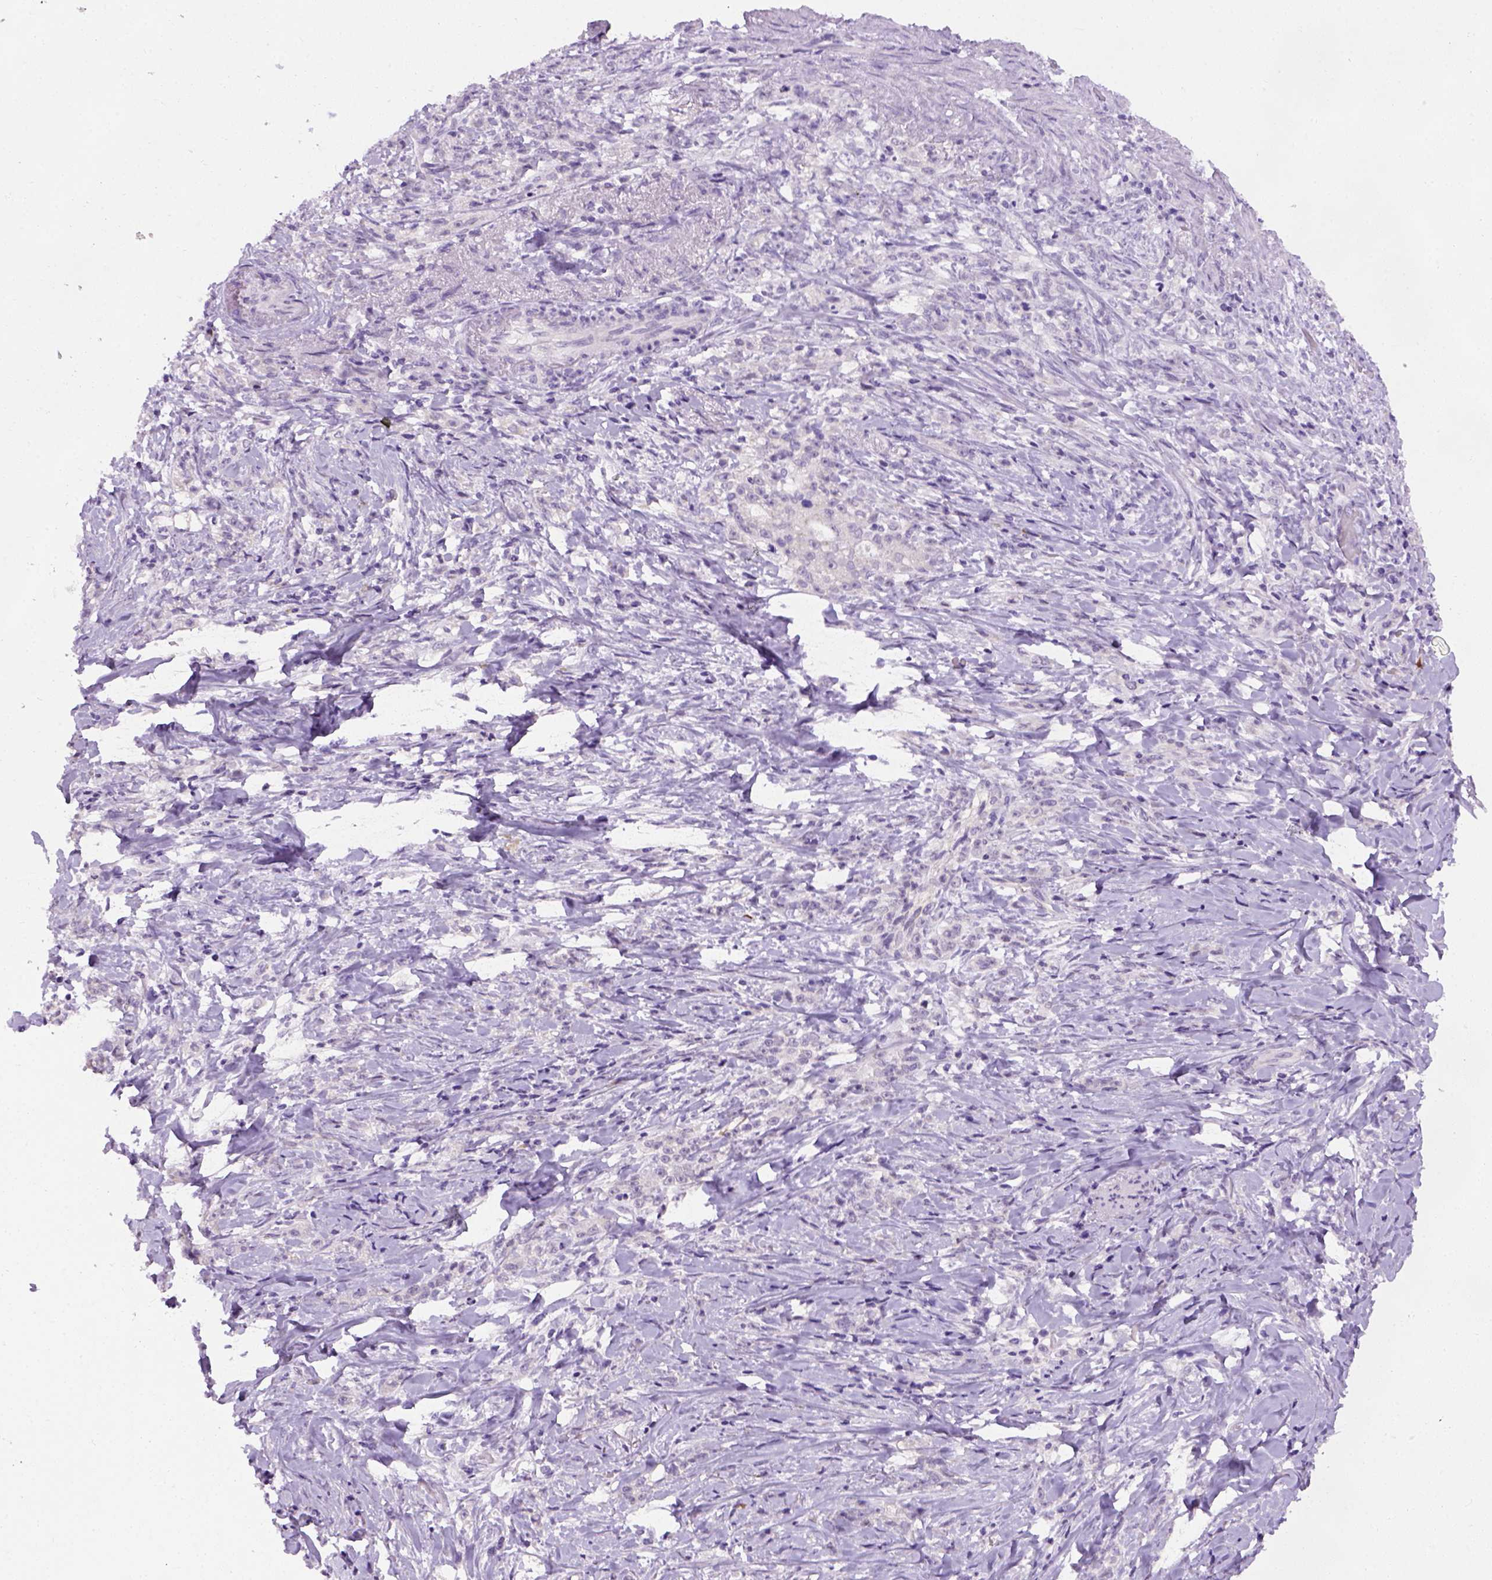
{"staining": {"intensity": "negative", "quantity": "none", "location": "none"}, "tissue": "stomach cancer", "cell_type": "Tumor cells", "image_type": "cancer", "snomed": [{"axis": "morphology", "description": "Adenocarcinoma, NOS"}, {"axis": "topography", "description": "Stomach, lower"}], "caption": "Protein analysis of stomach cancer displays no significant positivity in tumor cells.", "gene": "FAM184B", "patient": {"sex": "male", "age": 88}}